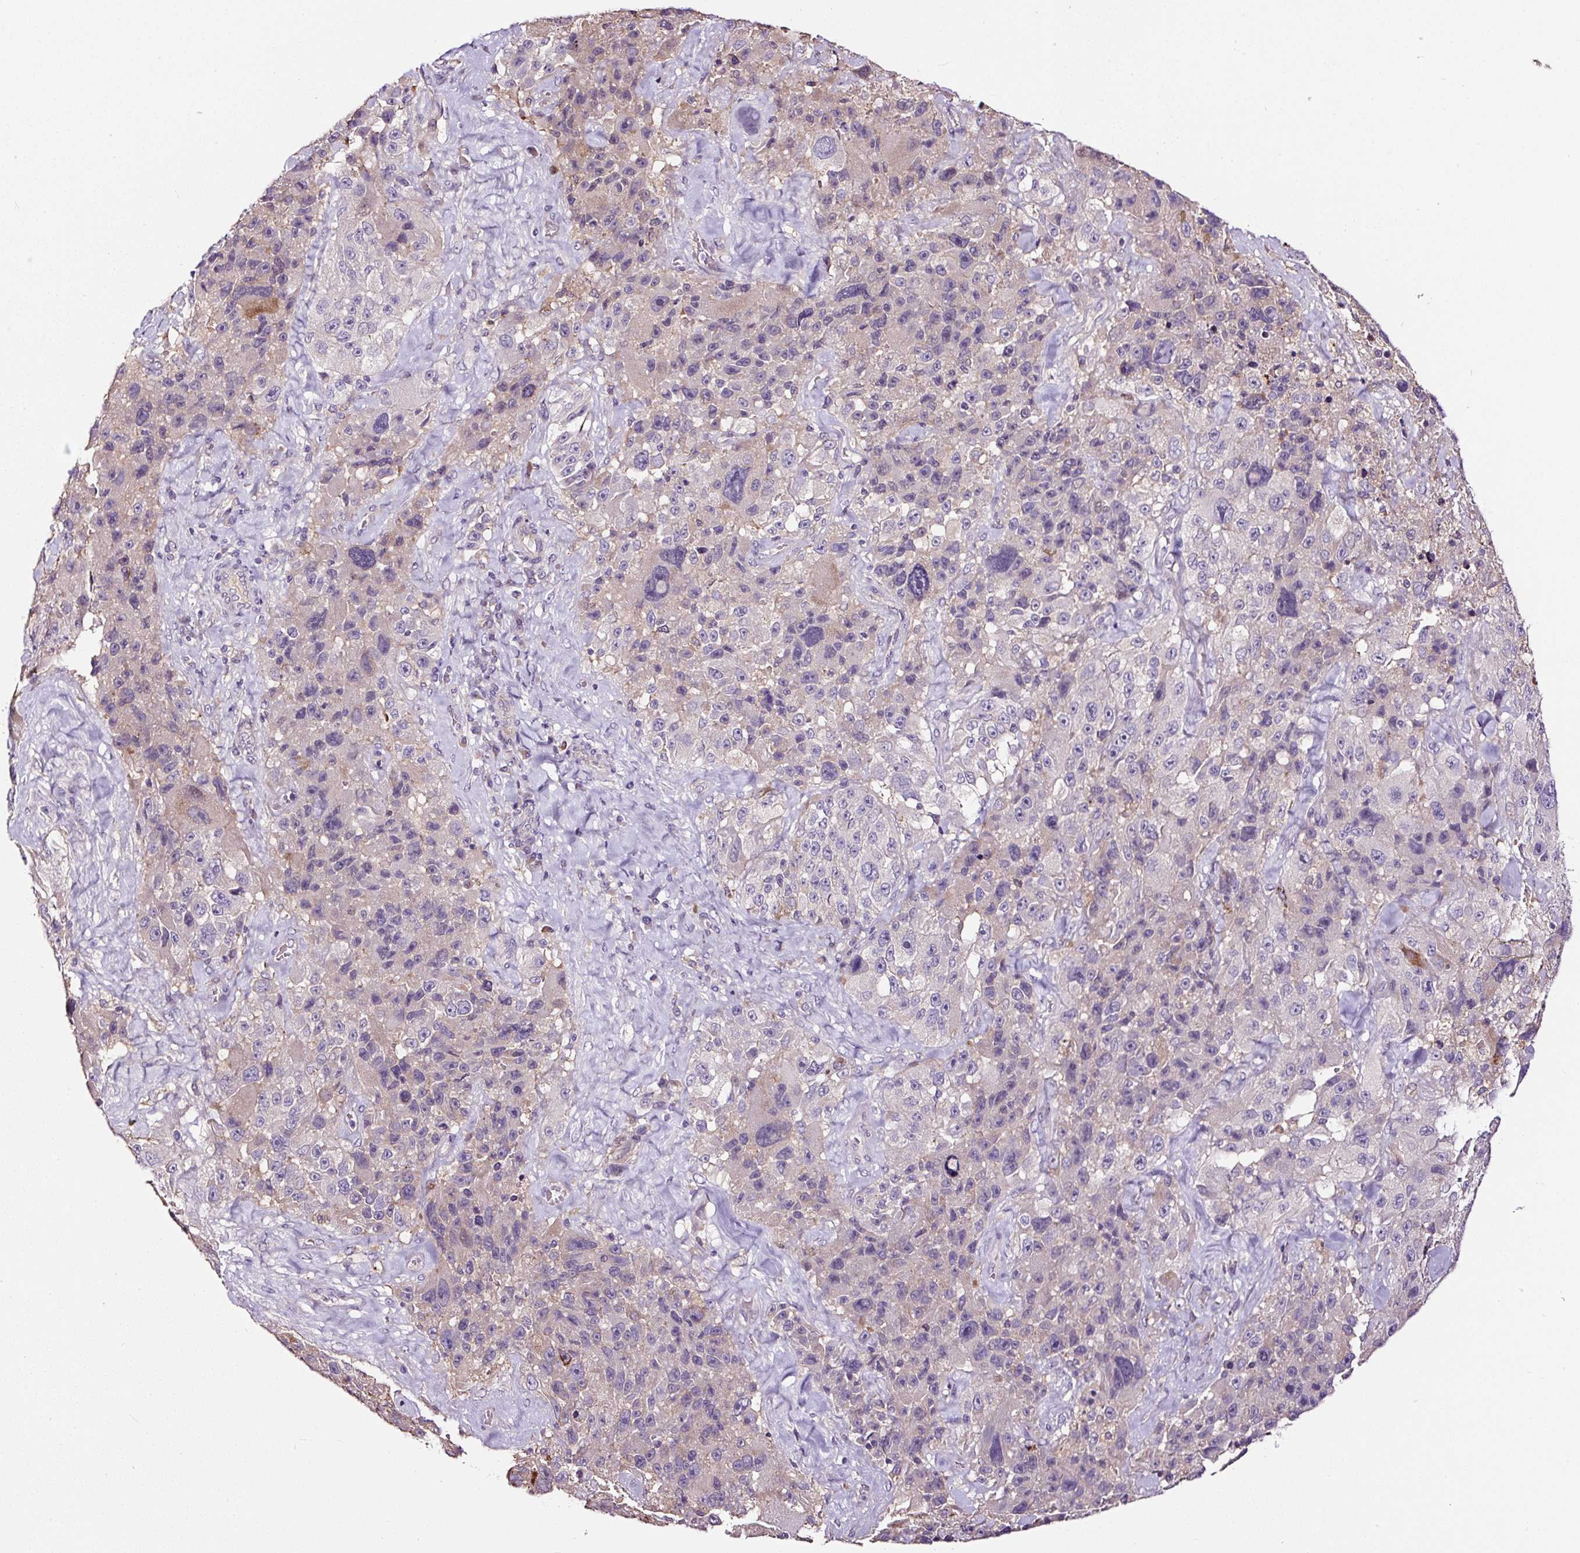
{"staining": {"intensity": "weak", "quantity": "<25%", "location": "cytoplasmic/membranous"}, "tissue": "melanoma", "cell_type": "Tumor cells", "image_type": "cancer", "snomed": [{"axis": "morphology", "description": "Malignant melanoma, Metastatic site"}, {"axis": "topography", "description": "Lymph node"}], "caption": "Immunohistochemistry (IHC) micrograph of neoplastic tissue: human melanoma stained with DAB reveals no significant protein expression in tumor cells.", "gene": "LRRC24", "patient": {"sex": "male", "age": 62}}